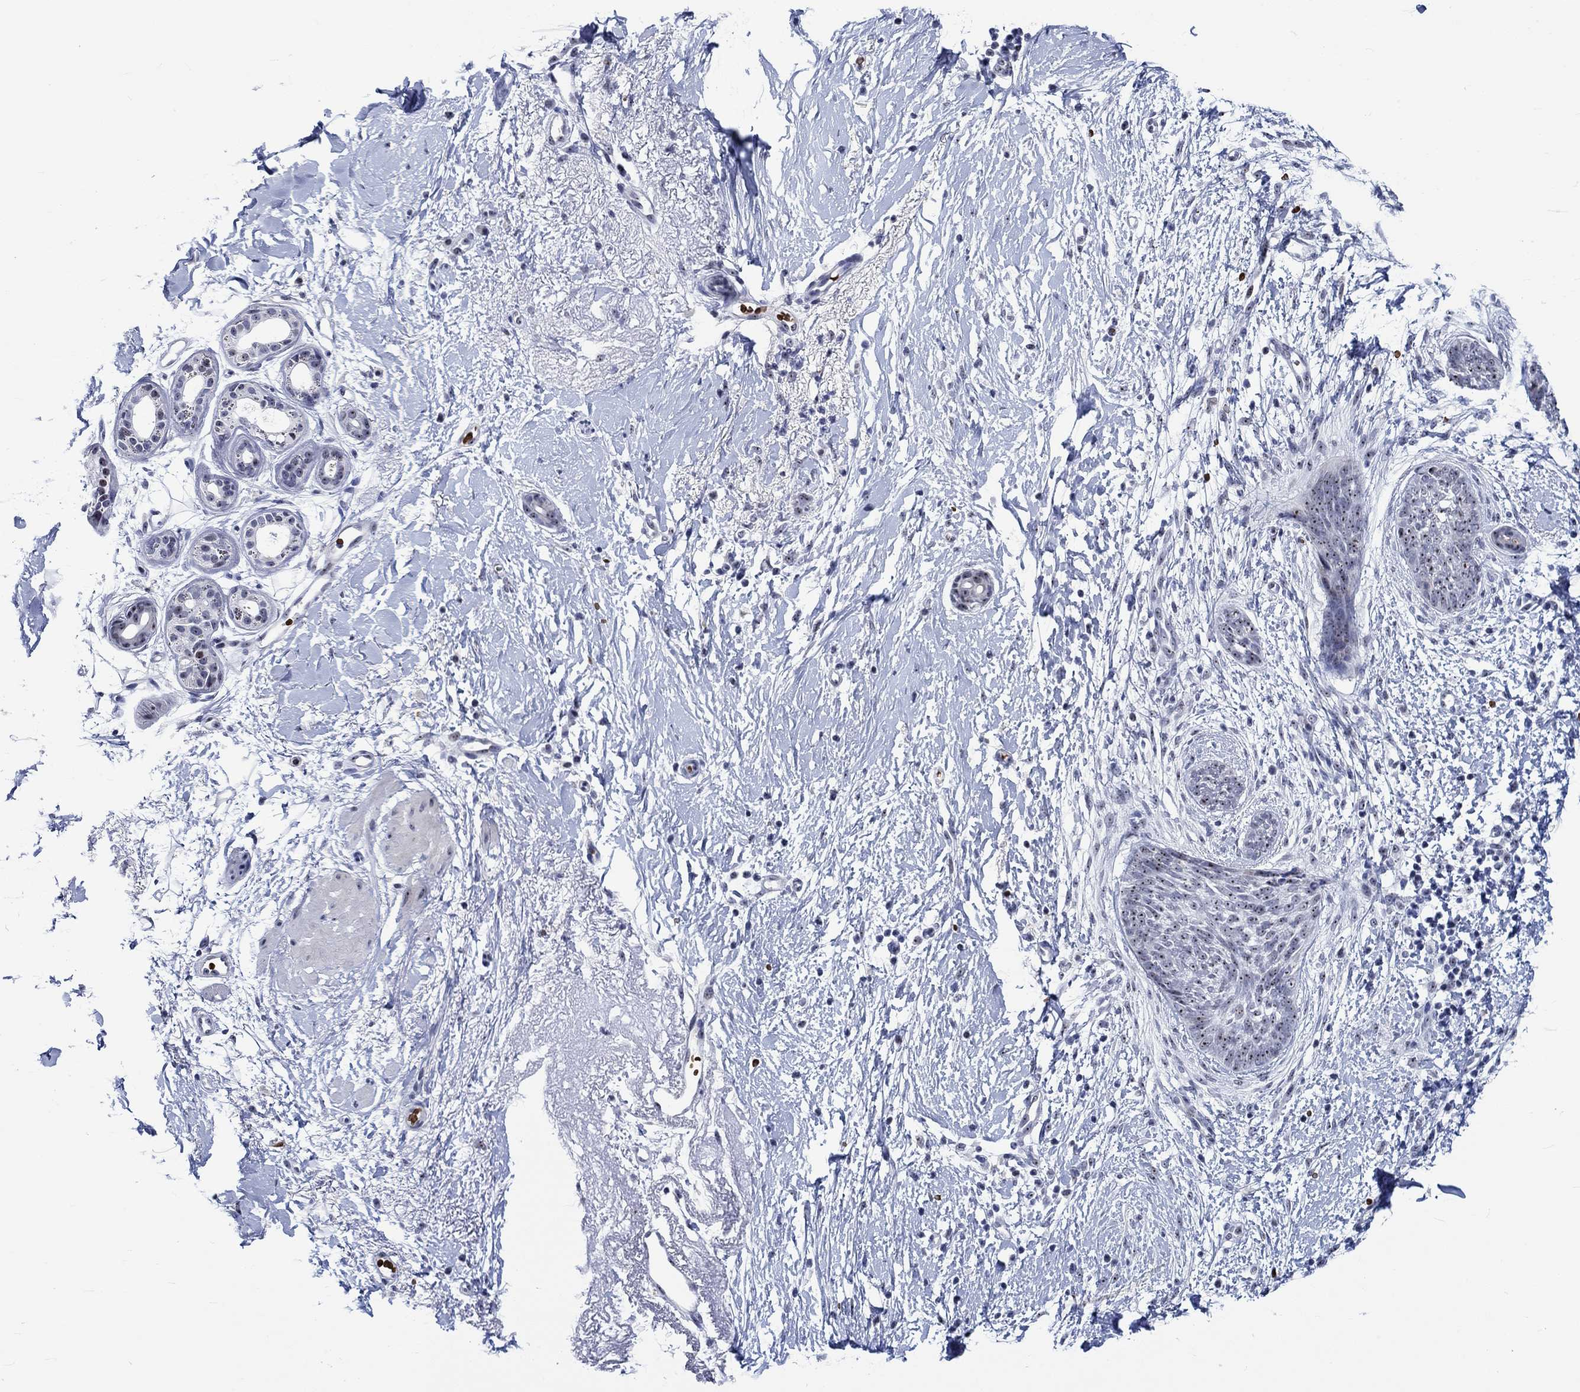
{"staining": {"intensity": "strong", "quantity": ">75%", "location": "nuclear"}, "tissue": "skin cancer", "cell_type": "Tumor cells", "image_type": "cancer", "snomed": [{"axis": "morphology", "description": "Normal tissue, NOS"}, {"axis": "morphology", "description": "Basal cell carcinoma"}, {"axis": "topography", "description": "Skin"}], "caption": "DAB immunohistochemical staining of human basal cell carcinoma (skin) reveals strong nuclear protein positivity in approximately >75% of tumor cells.", "gene": "ZNF446", "patient": {"sex": "male", "age": 84}}